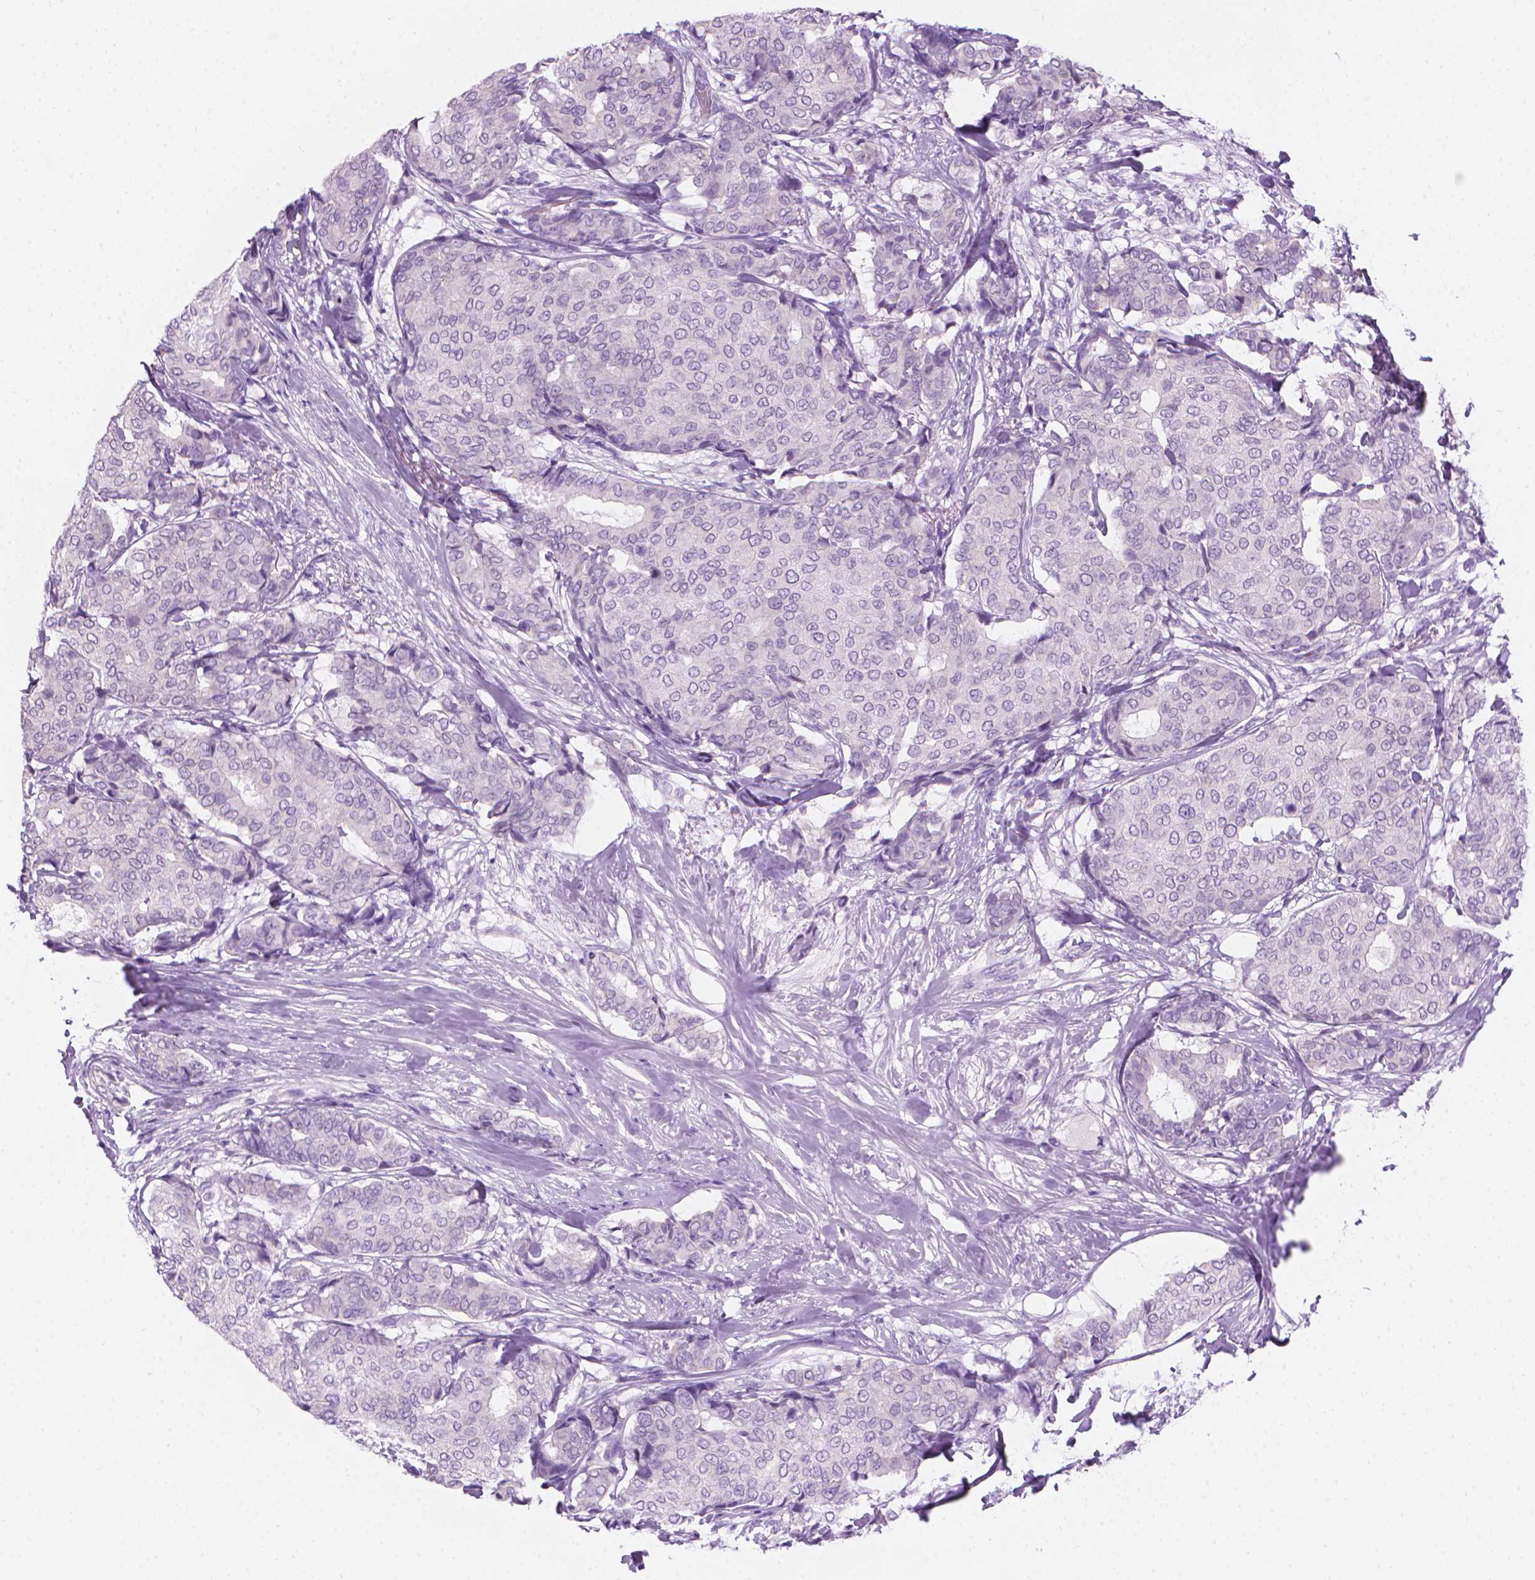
{"staining": {"intensity": "negative", "quantity": "none", "location": "none"}, "tissue": "breast cancer", "cell_type": "Tumor cells", "image_type": "cancer", "snomed": [{"axis": "morphology", "description": "Duct carcinoma"}, {"axis": "topography", "description": "Breast"}], "caption": "Tumor cells show no significant positivity in breast cancer (invasive ductal carcinoma).", "gene": "TTC29", "patient": {"sex": "female", "age": 75}}